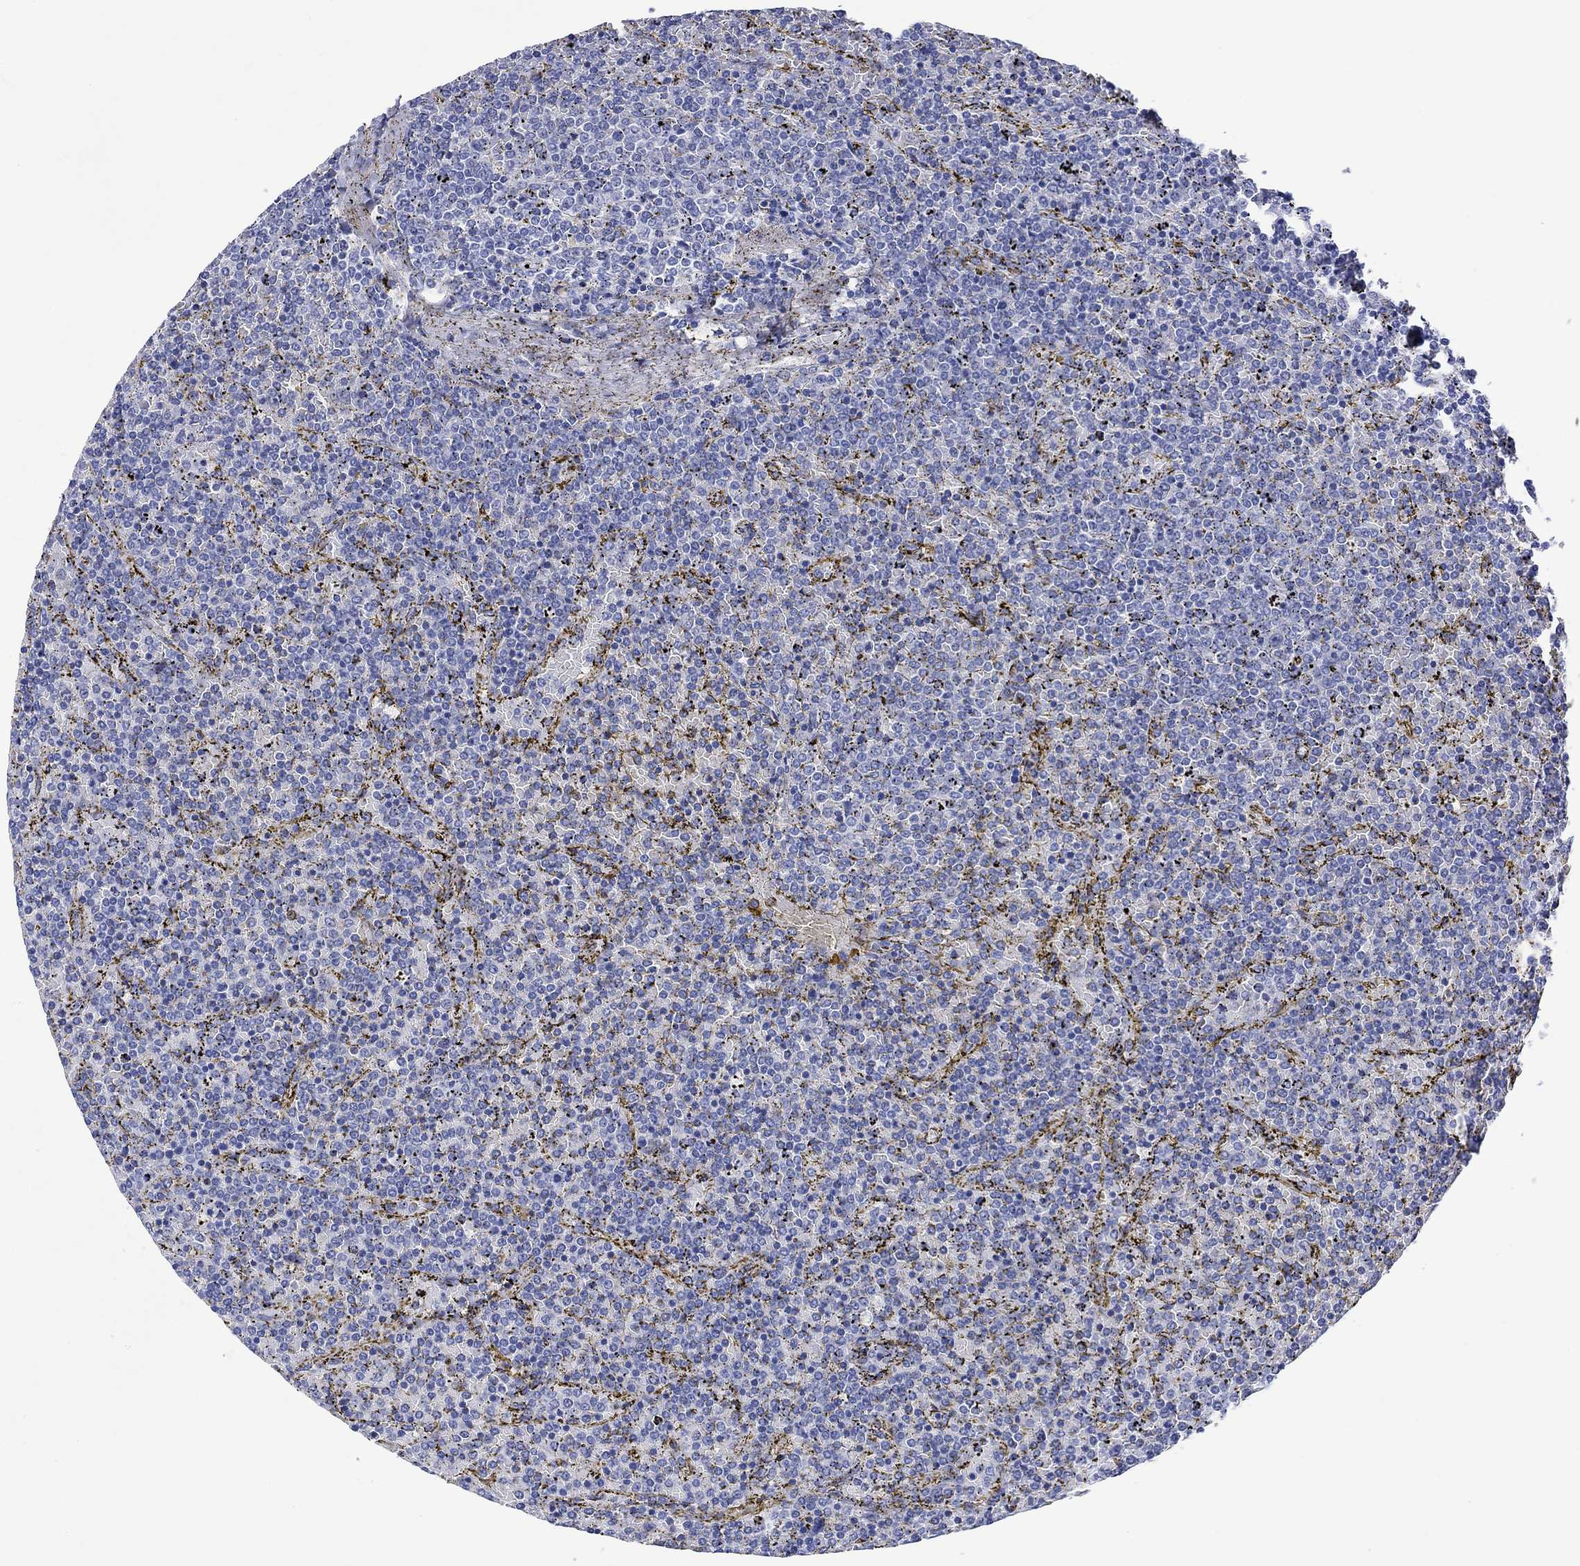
{"staining": {"intensity": "negative", "quantity": "none", "location": "none"}, "tissue": "lymphoma", "cell_type": "Tumor cells", "image_type": "cancer", "snomed": [{"axis": "morphology", "description": "Malignant lymphoma, non-Hodgkin's type, Low grade"}, {"axis": "topography", "description": "Spleen"}], "caption": "Malignant lymphoma, non-Hodgkin's type (low-grade) was stained to show a protein in brown. There is no significant staining in tumor cells.", "gene": "MSI1", "patient": {"sex": "female", "age": 77}}